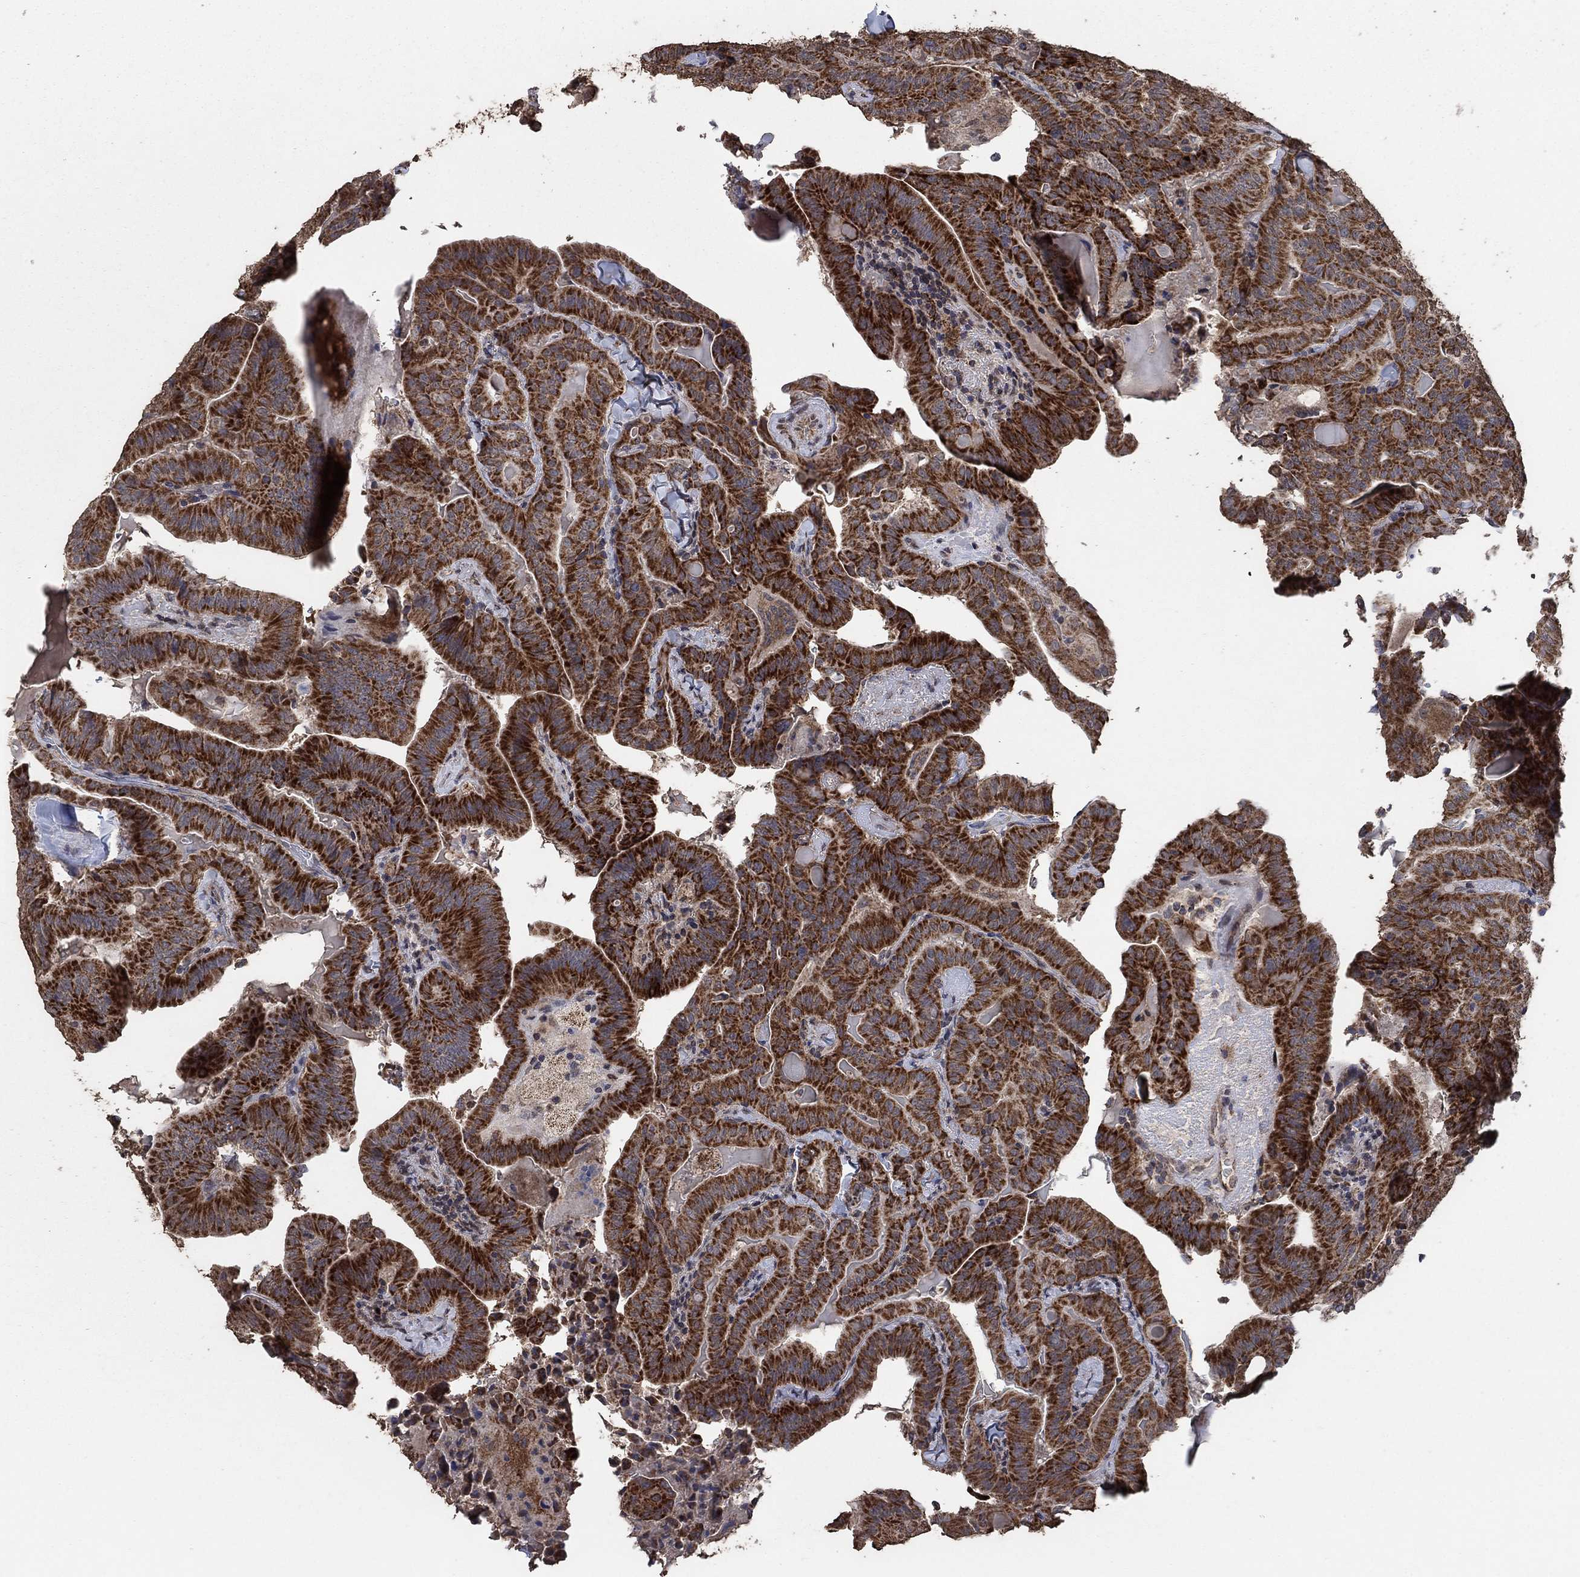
{"staining": {"intensity": "strong", "quantity": ">75%", "location": "cytoplasmic/membranous"}, "tissue": "thyroid cancer", "cell_type": "Tumor cells", "image_type": "cancer", "snomed": [{"axis": "morphology", "description": "Papillary adenocarcinoma, NOS"}, {"axis": "topography", "description": "Thyroid gland"}], "caption": "Human thyroid cancer stained with a protein marker displays strong staining in tumor cells.", "gene": "MRPS24", "patient": {"sex": "female", "age": 68}}